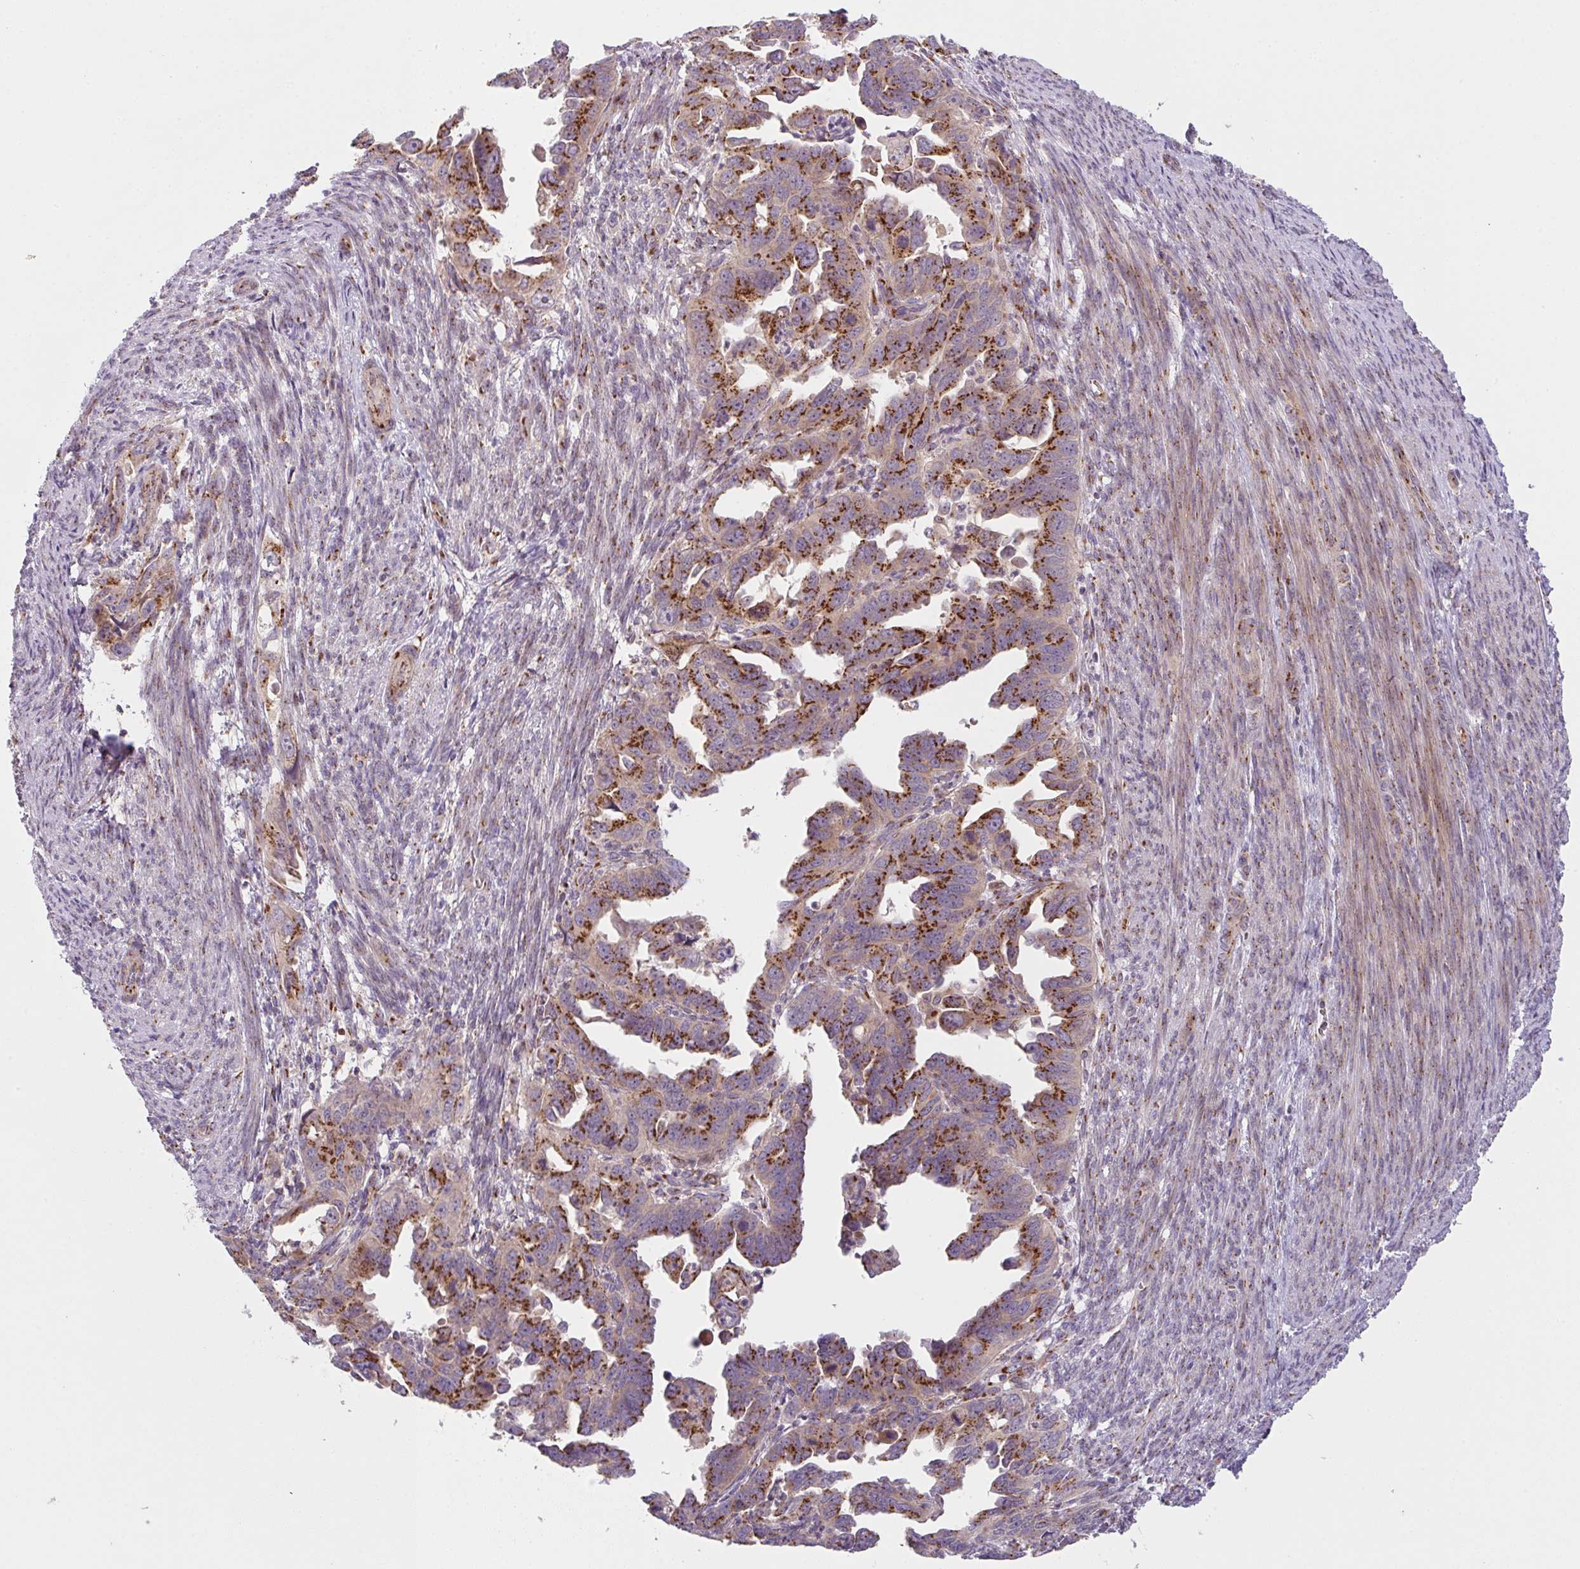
{"staining": {"intensity": "strong", "quantity": ">75%", "location": "cytoplasmic/membranous"}, "tissue": "endometrial cancer", "cell_type": "Tumor cells", "image_type": "cancer", "snomed": [{"axis": "morphology", "description": "Adenocarcinoma, NOS"}, {"axis": "topography", "description": "Endometrium"}], "caption": "This is an image of immunohistochemistry staining of endometrial cancer (adenocarcinoma), which shows strong positivity in the cytoplasmic/membranous of tumor cells.", "gene": "GVQW3", "patient": {"sex": "female", "age": 65}}